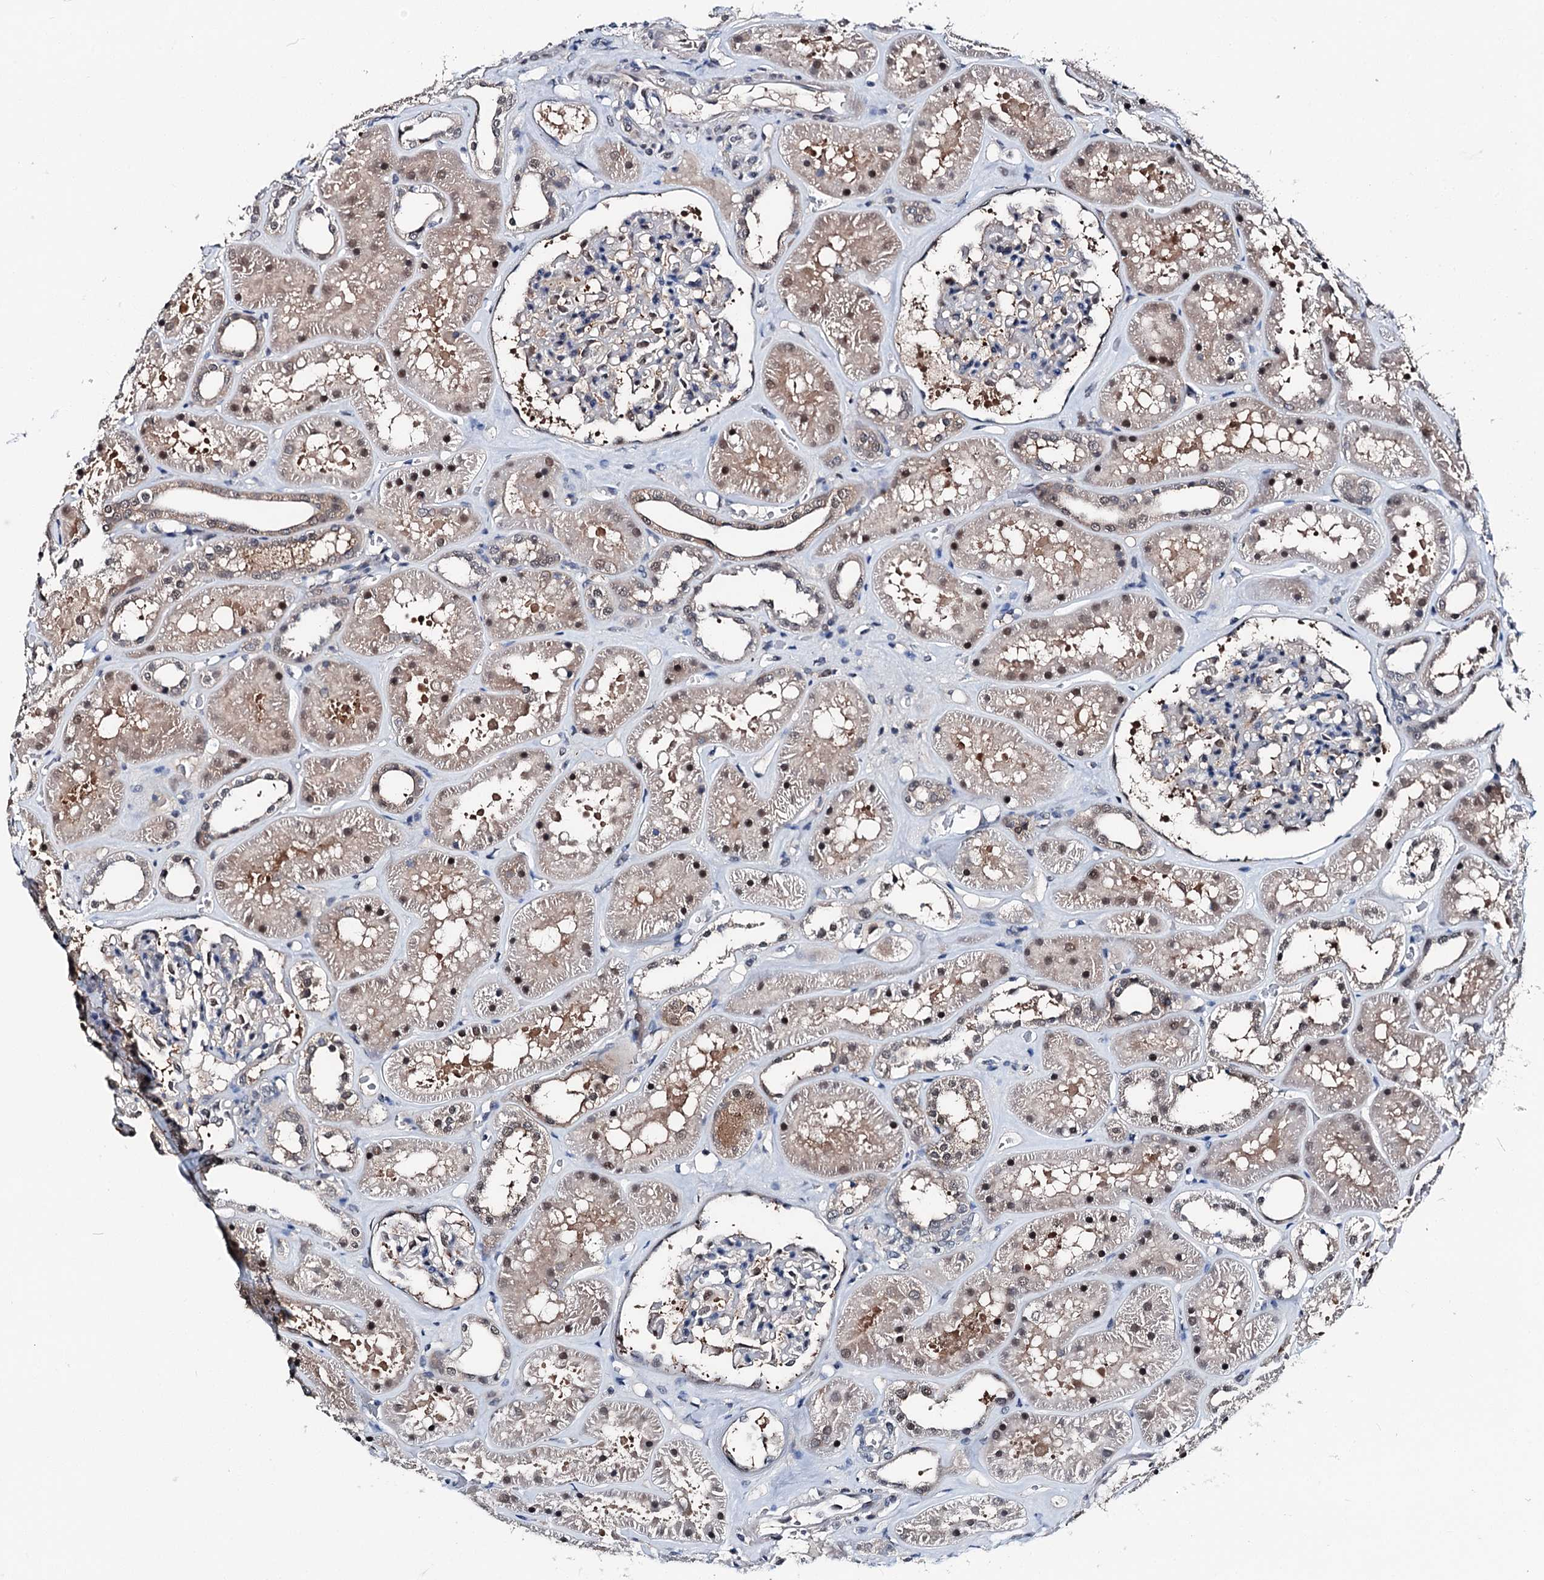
{"staining": {"intensity": "moderate", "quantity": "25%-75%", "location": "nuclear"}, "tissue": "kidney", "cell_type": "Cells in glomeruli", "image_type": "normal", "snomed": [{"axis": "morphology", "description": "Normal tissue, NOS"}, {"axis": "topography", "description": "Kidney"}], "caption": "Kidney stained for a protein demonstrates moderate nuclear positivity in cells in glomeruli. The protein is shown in brown color, while the nuclei are stained blue.", "gene": "PSMD13", "patient": {"sex": "female", "age": 41}}